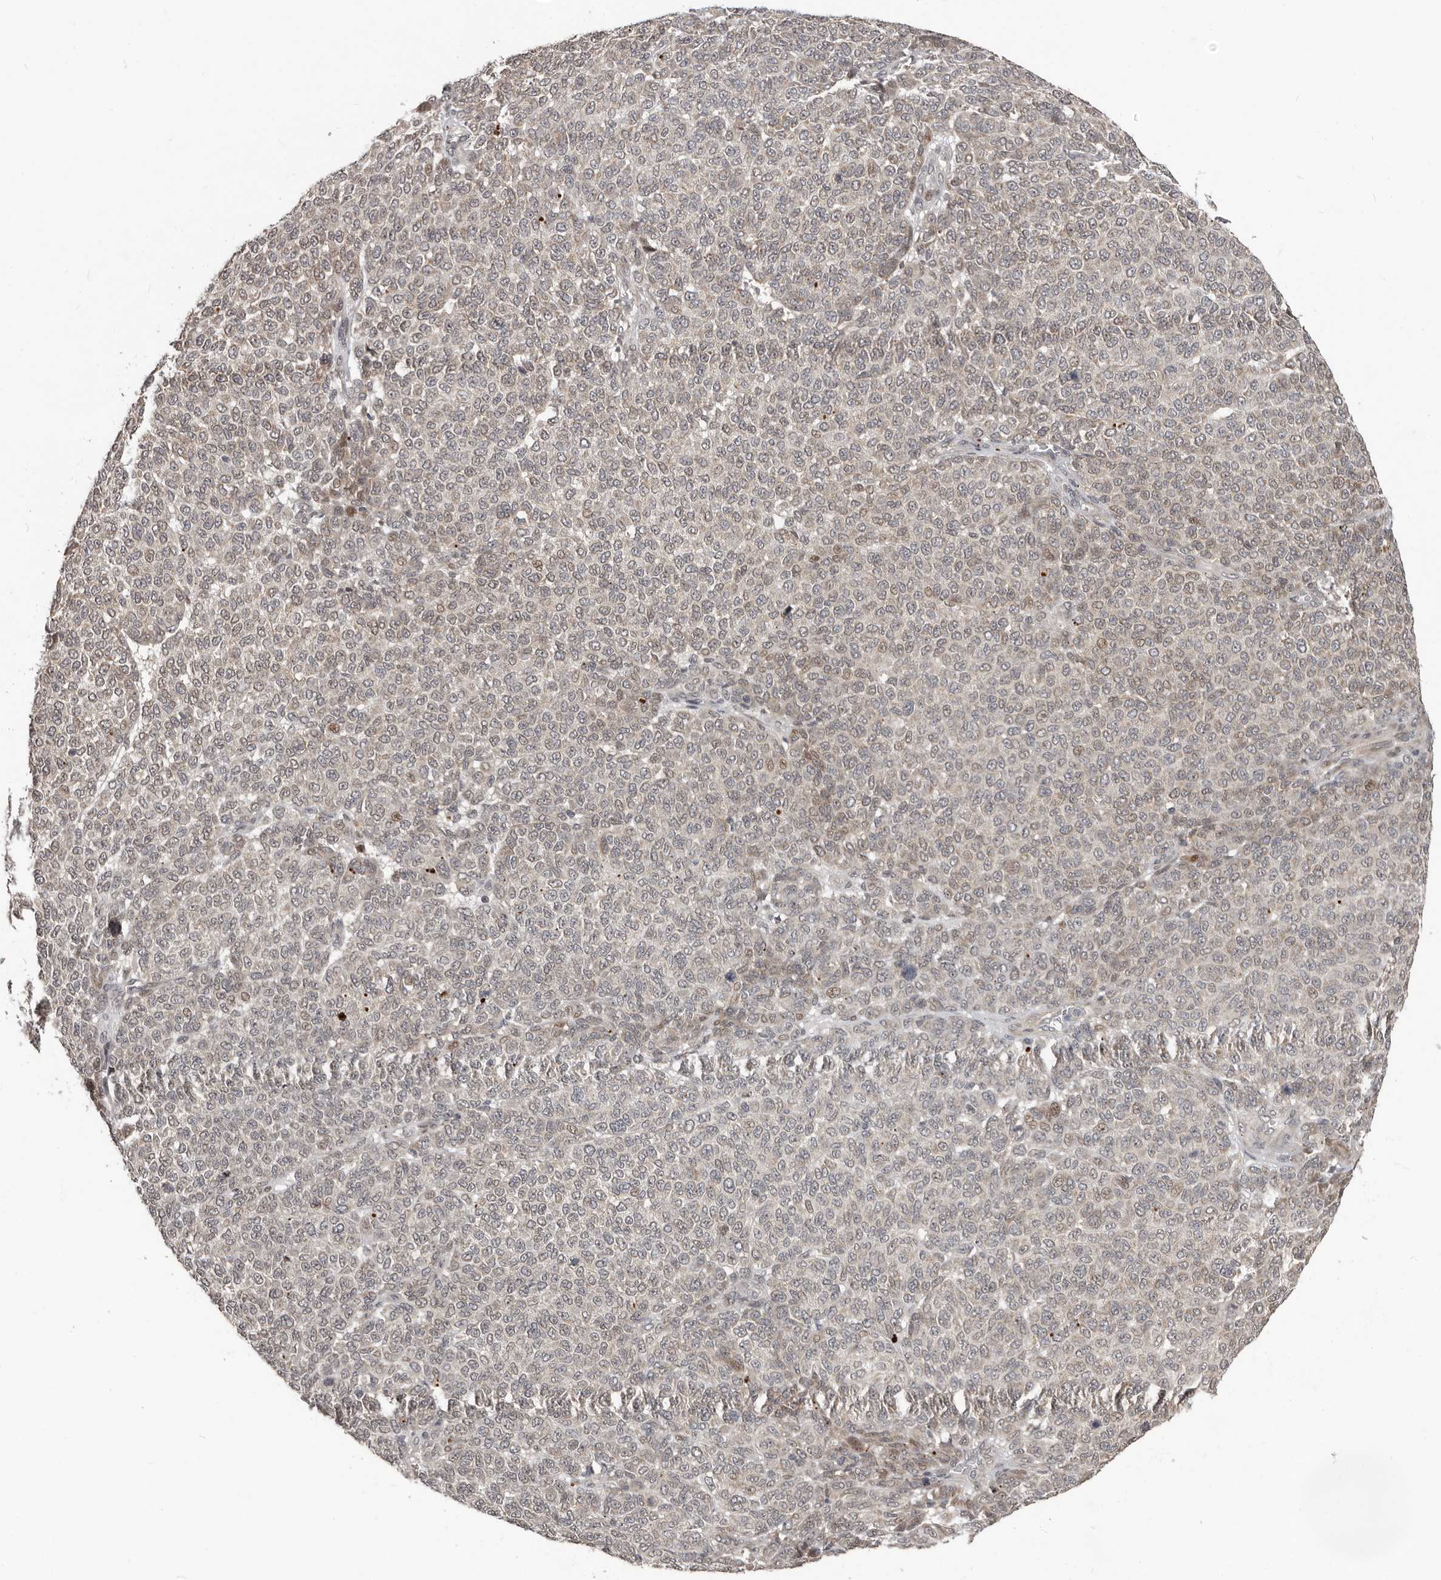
{"staining": {"intensity": "weak", "quantity": "<25%", "location": "cytoplasmic/membranous,nuclear"}, "tissue": "melanoma", "cell_type": "Tumor cells", "image_type": "cancer", "snomed": [{"axis": "morphology", "description": "Malignant melanoma, NOS"}, {"axis": "topography", "description": "Skin"}], "caption": "IHC histopathology image of neoplastic tissue: malignant melanoma stained with DAB (3,3'-diaminobenzidine) displays no significant protein expression in tumor cells.", "gene": "APOL6", "patient": {"sex": "male", "age": 59}}